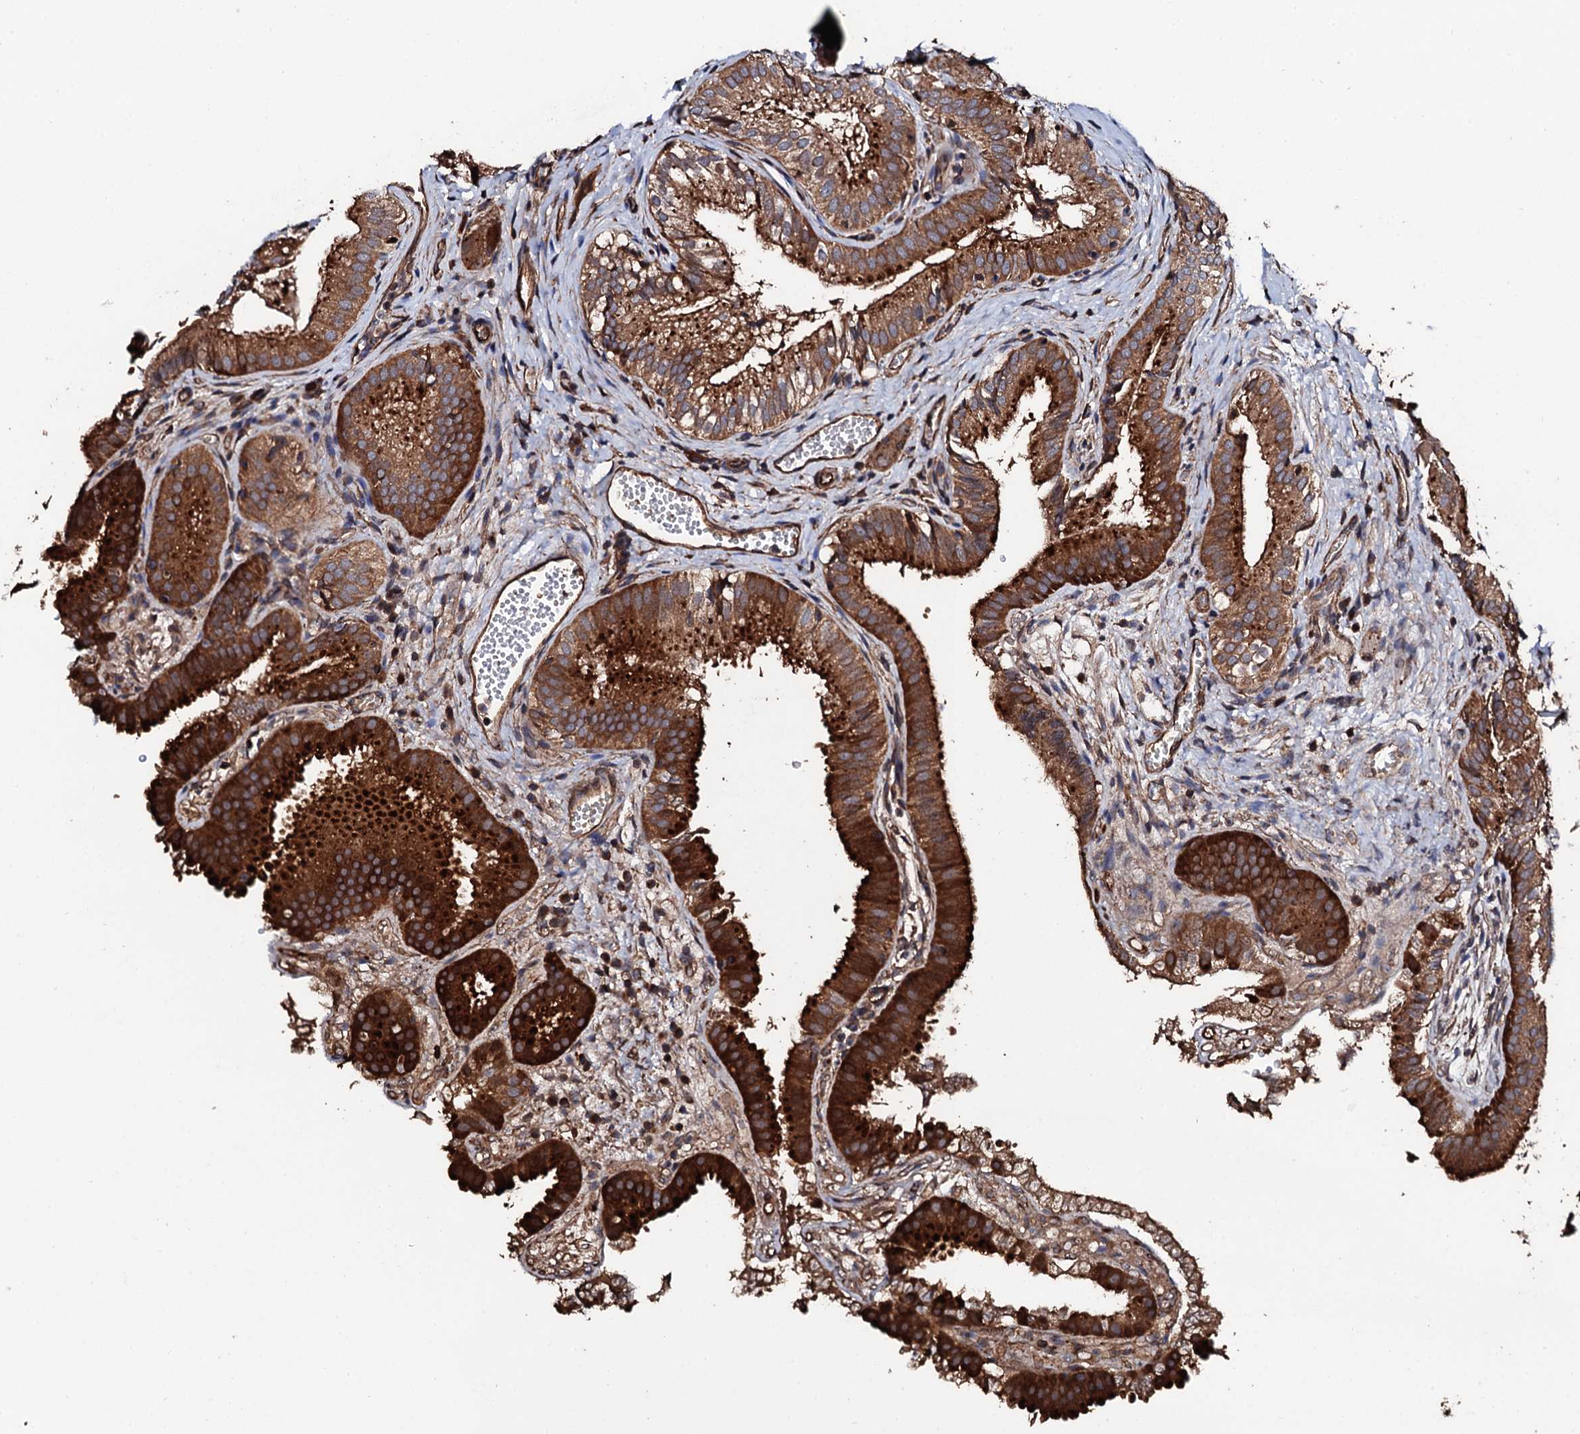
{"staining": {"intensity": "strong", "quantity": ">75%", "location": "cytoplasmic/membranous"}, "tissue": "gallbladder", "cell_type": "Glandular cells", "image_type": "normal", "snomed": [{"axis": "morphology", "description": "Normal tissue, NOS"}, {"axis": "topography", "description": "Gallbladder"}], "caption": "A brown stain labels strong cytoplasmic/membranous staining of a protein in glandular cells of unremarkable gallbladder. (DAB (3,3'-diaminobenzidine) IHC with brightfield microscopy, high magnification).", "gene": "CKAP5", "patient": {"sex": "female", "age": 30}}